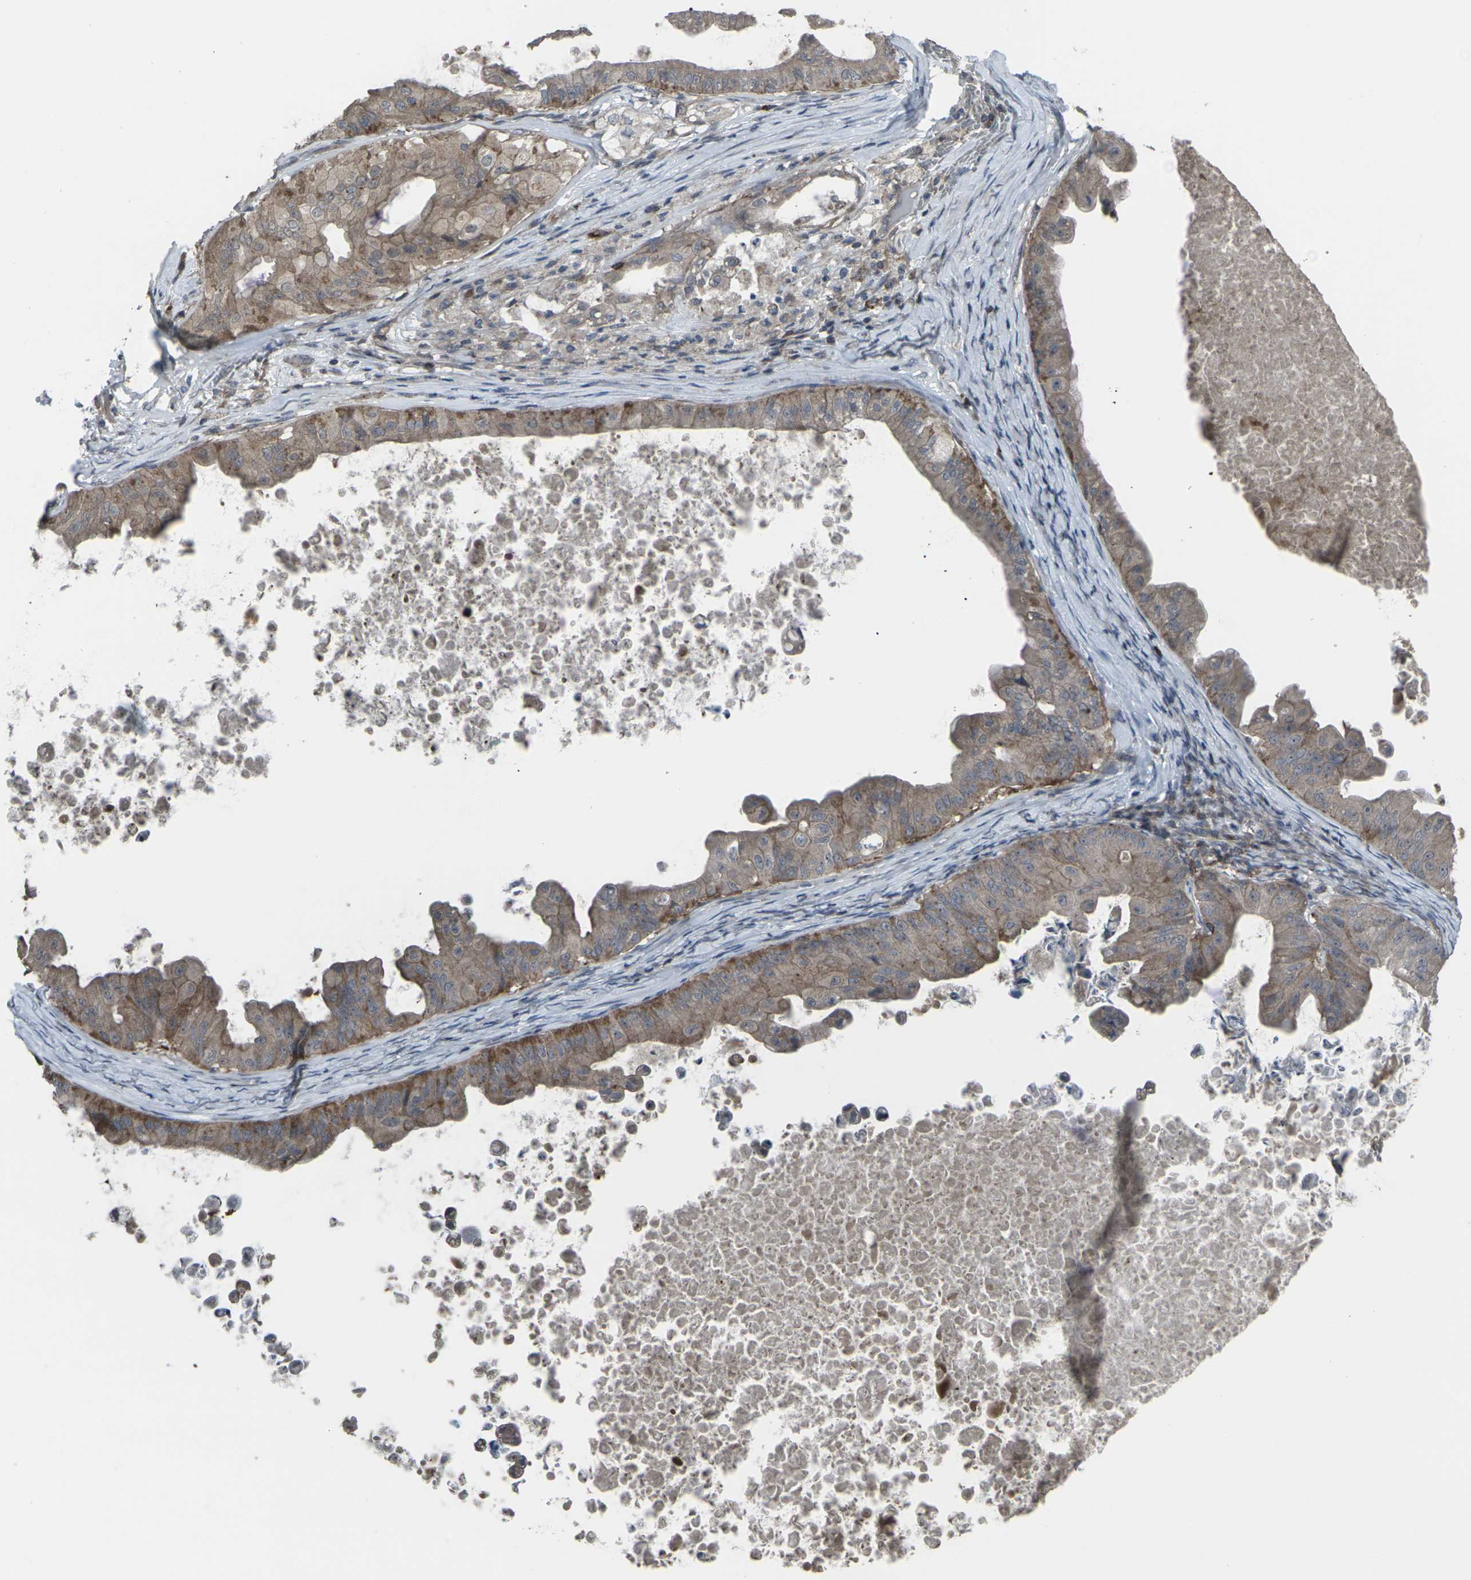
{"staining": {"intensity": "moderate", "quantity": ">75%", "location": "cytoplasmic/membranous"}, "tissue": "ovarian cancer", "cell_type": "Tumor cells", "image_type": "cancer", "snomed": [{"axis": "morphology", "description": "Cystadenocarcinoma, mucinous, NOS"}, {"axis": "topography", "description": "Ovary"}], "caption": "A histopathology image of human ovarian cancer (mucinous cystadenocarcinoma) stained for a protein exhibits moderate cytoplasmic/membranous brown staining in tumor cells.", "gene": "CCR10", "patient": {"sex": "female", "age": 37}}